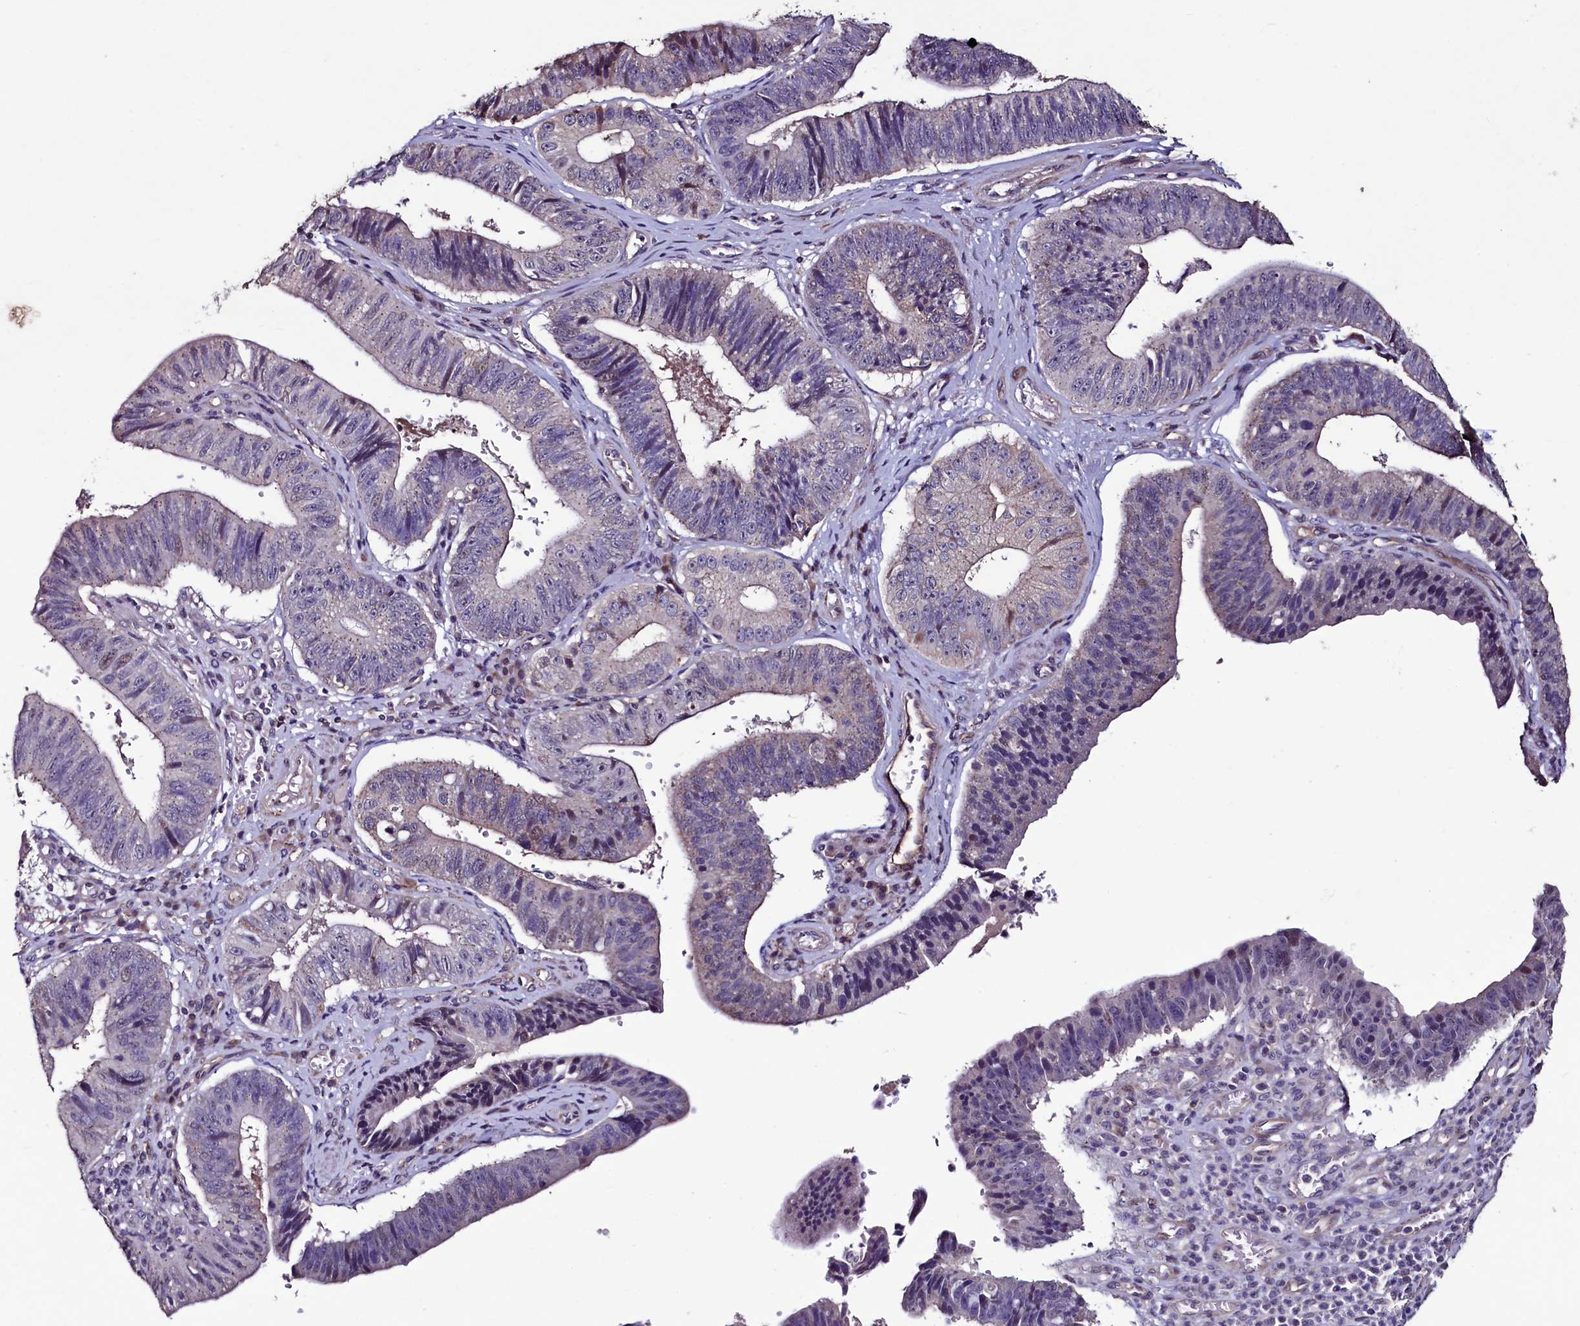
{"staining": {"intensity": "negative", "quantity": "none", "location": "none"}, "tissue": "stomach cancer", "cell_type": "Tumor cells", "image_type": "cancer", "snomed": [{"axis": "morphology", "description": "Adenocarcinoma, NOS"}, {"axis": "topography", "description": "Stomach"}], "caption": "IHC photomicrograph of neoplastic tissue: stomach adenocarcinoma stained with DAB shows no significant protein expression in tumor cells.", "gene": "PALM", "patient": {"sex": "male", "age": 59}}